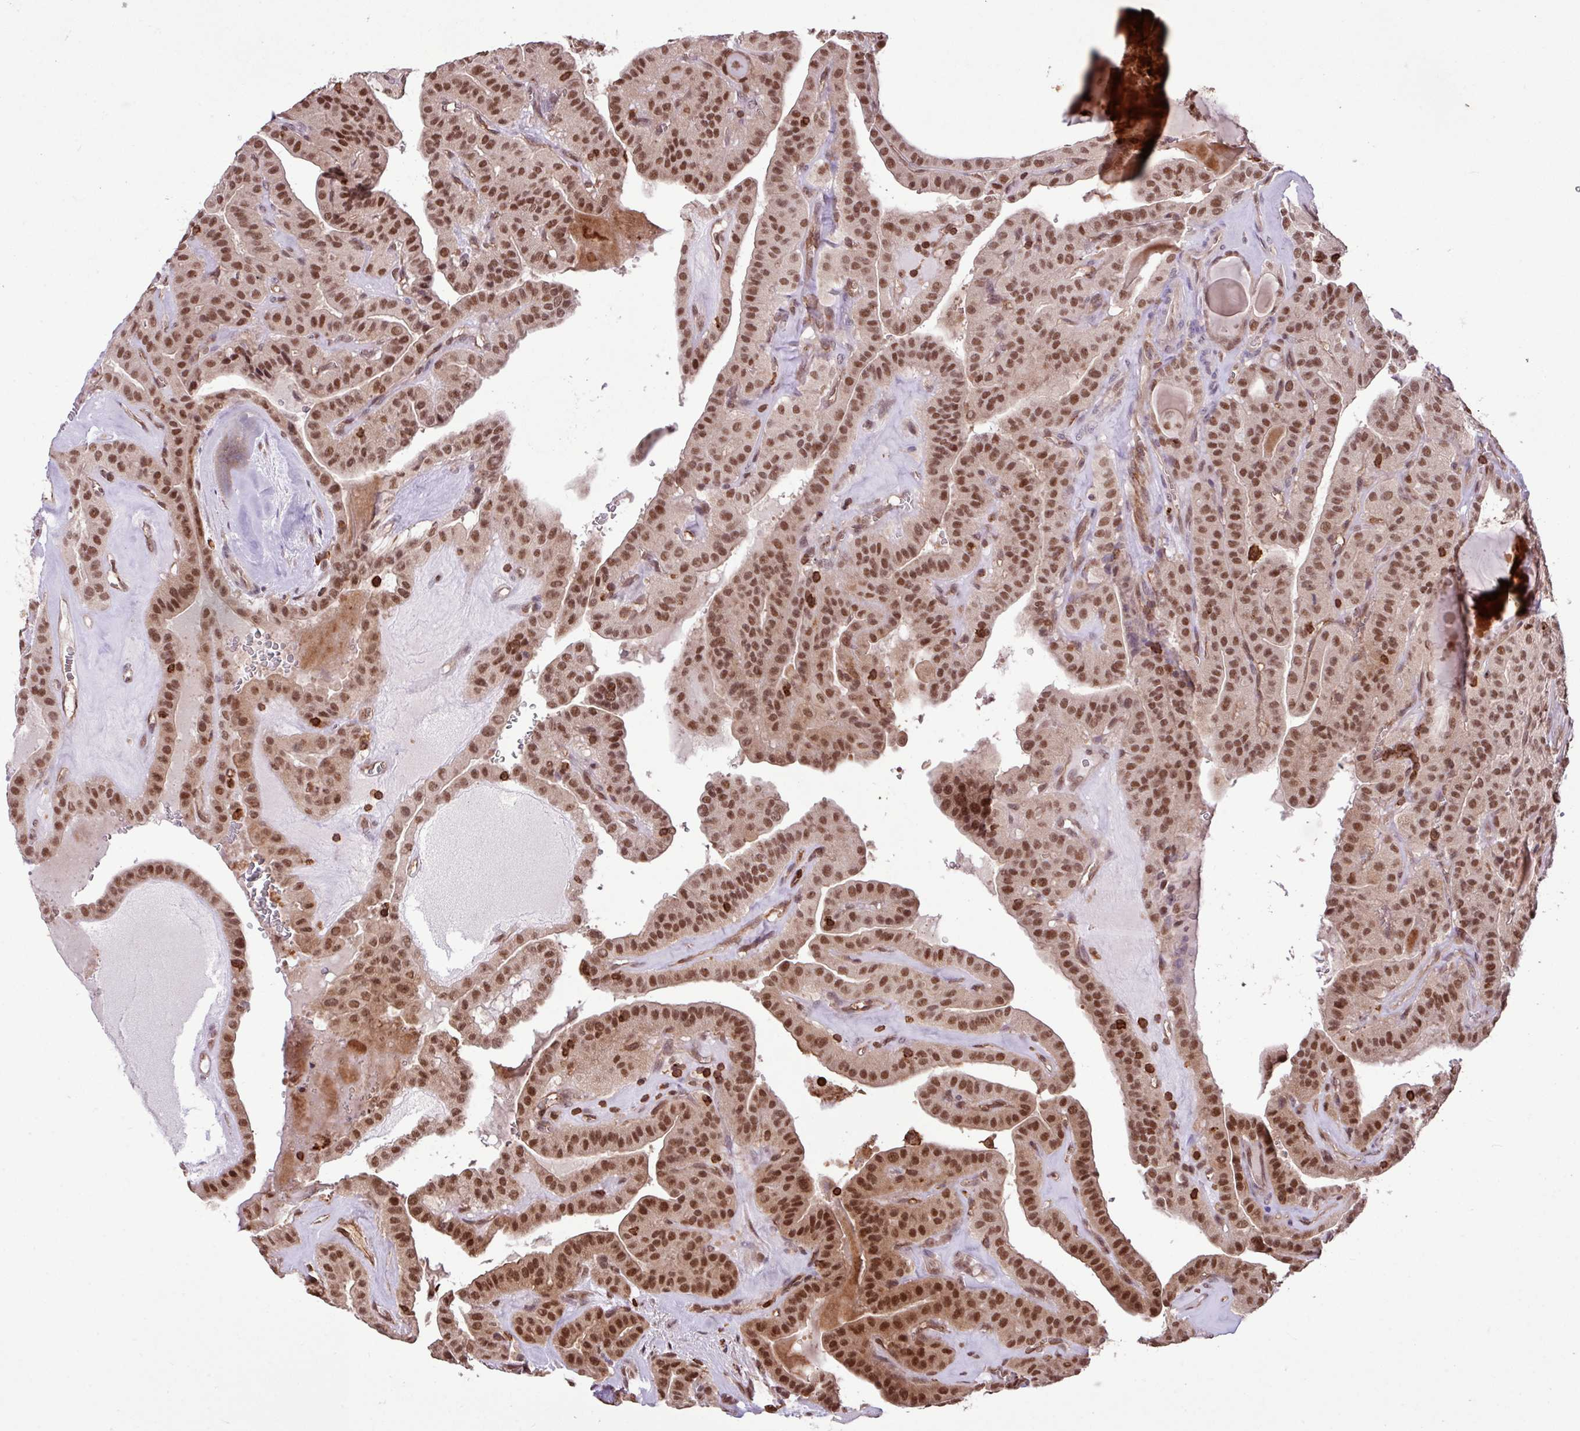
{"staining": {"intensity": "moderate", "quantity": ">75%", "location": "nuclear"}, "tissue": "thyroid cancer", "cell_type": "Tumor cells", "image_type": "cancer", "snomed": [{"axis": "morphology", "description": "Papillary adenocarcinoma, NOS"}, {"axis": "topography", "description": "Thyroid gland"}], "caption": "Thyroid cancer tissue demonstrates moderate nuclear expression in about >75% of tumor cells, visualized by immunohistochemistry.", "gene": "GON7", "patient": {"sex": "male", "age": 52}}